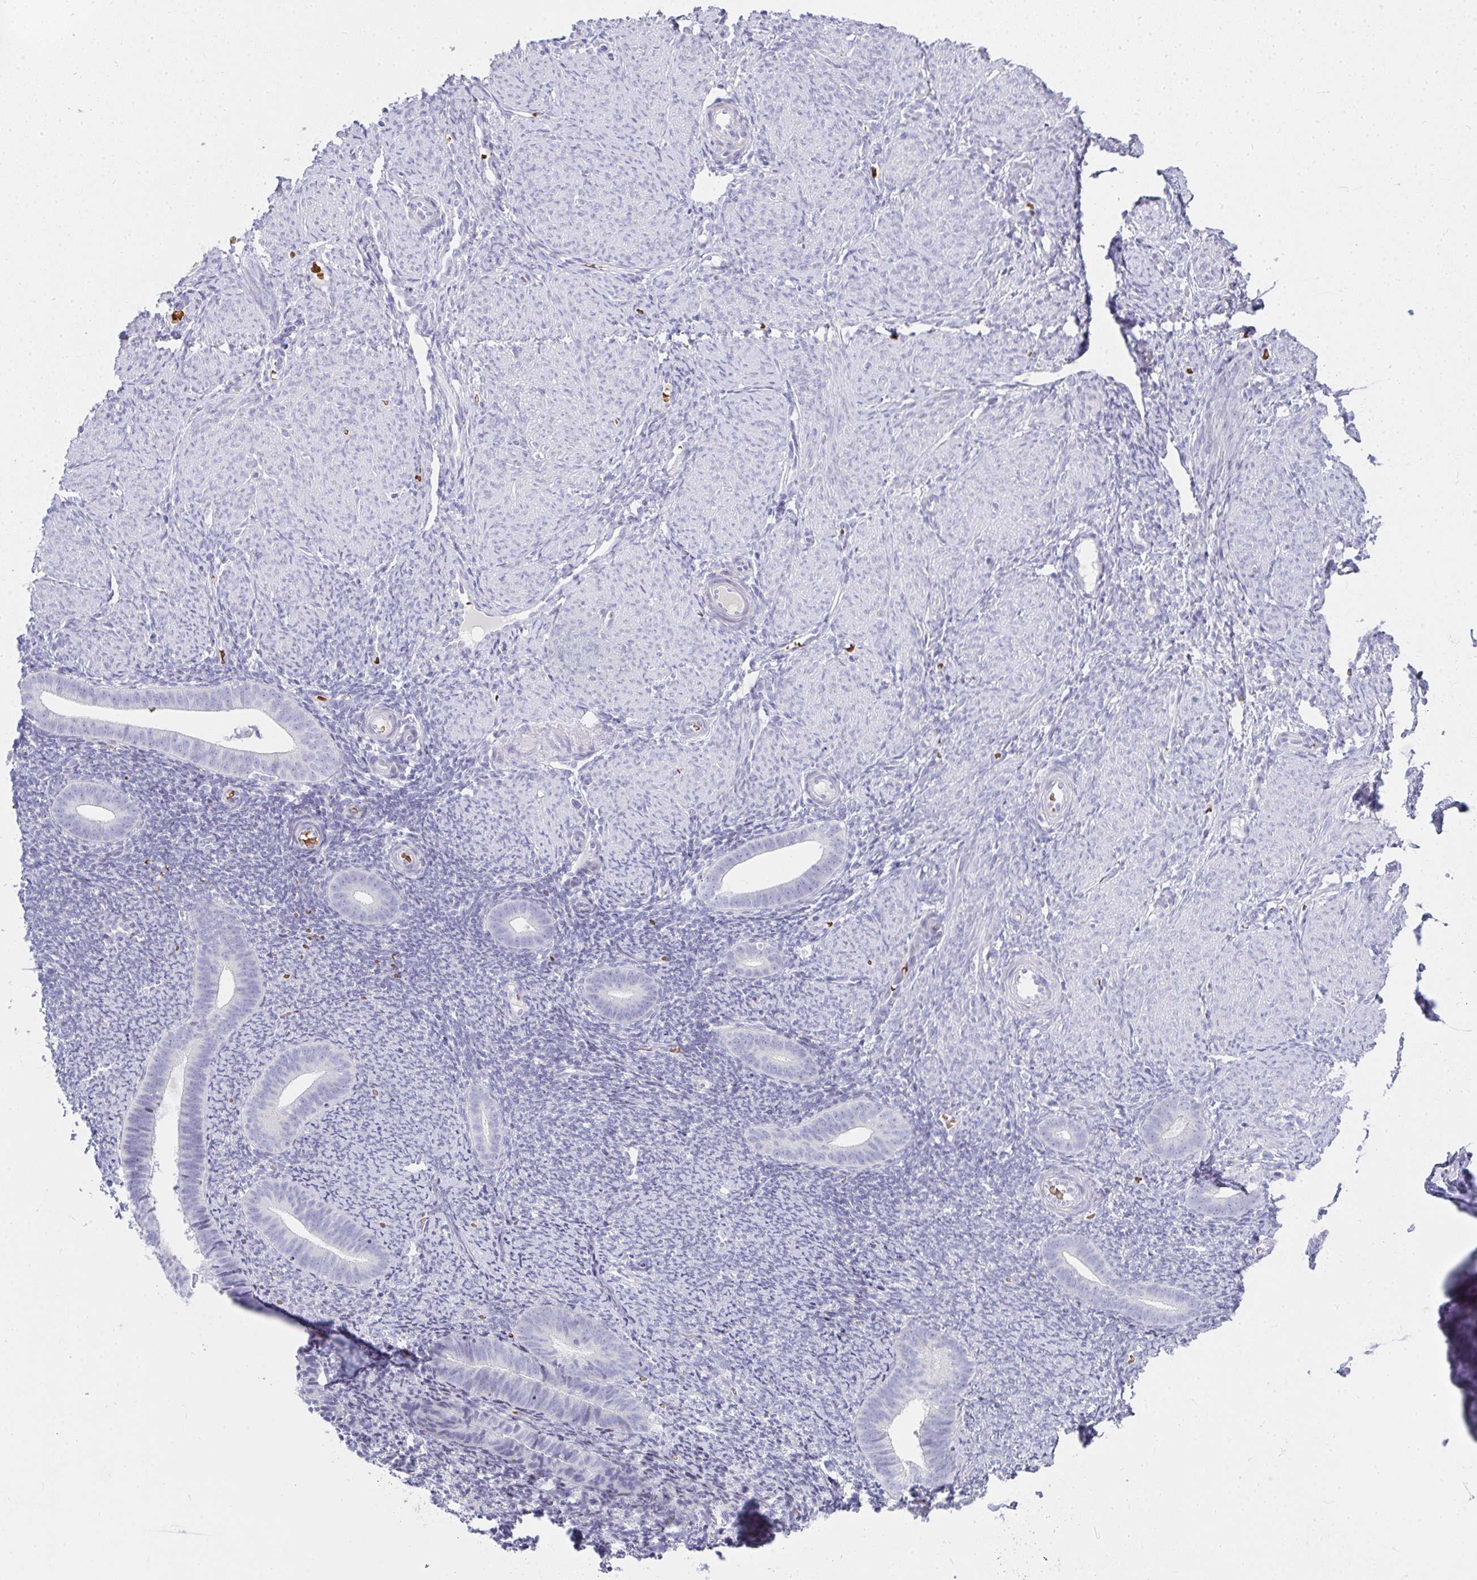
{"staining": {"intensity": "negative", "quantity": "none", "location": "none"}, "tissue": "endometrium", "cell_type": "Cells in endometrial stroma", "image_type": "normal", "snomed": [{"axis": "morphology", "description": "Normal tissue, NOS"}, {"axis": "topography", "description": "Endometrium"}], "caption": "Immunohistochemistry of normal human endometrium demonstrates no expression in cells in endometrial stroma.", "gene": "ZNF182", "patient": {"sex": "female", "age": 39}}